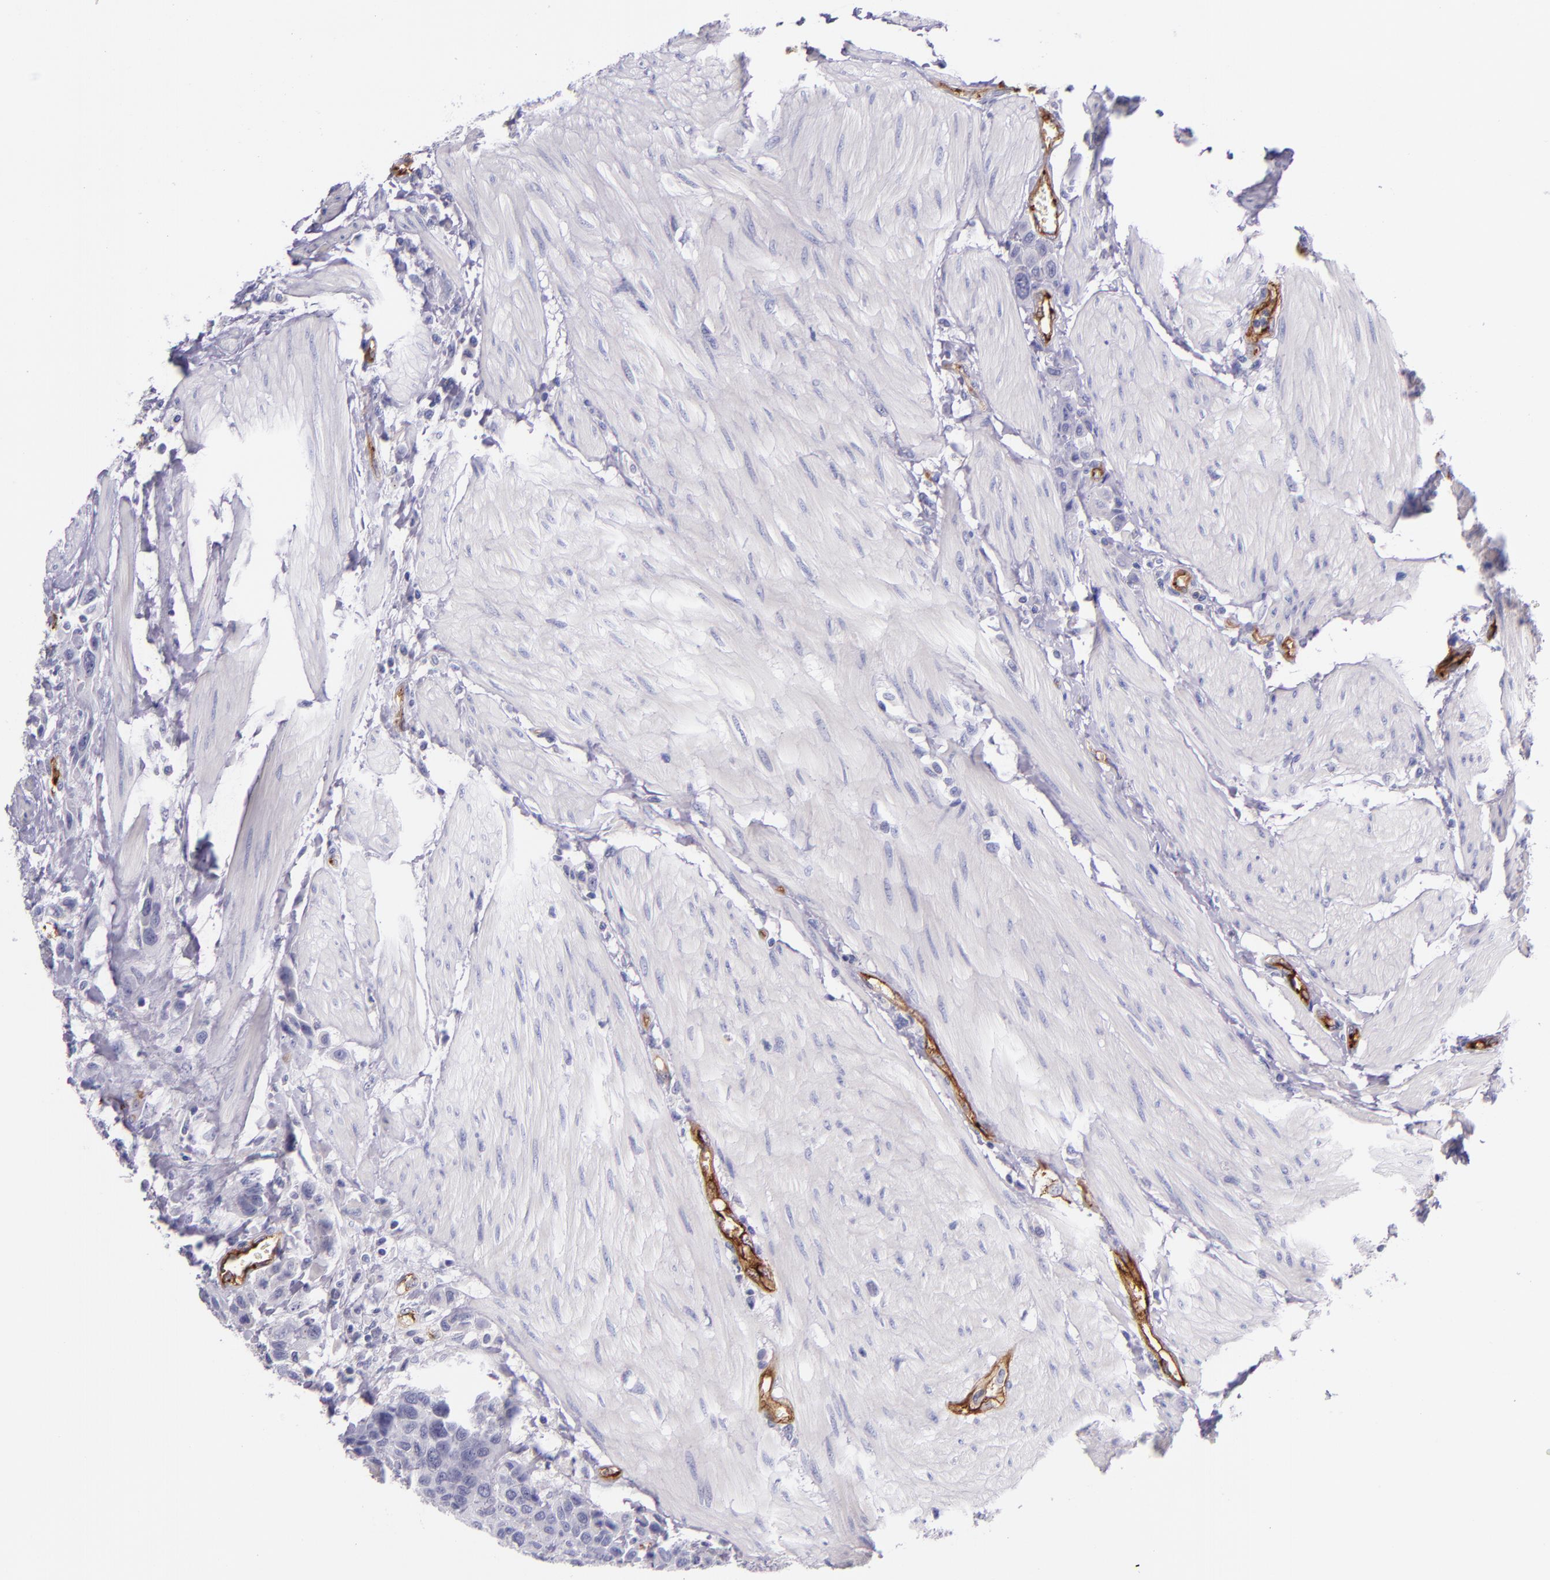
{"staining": {"intensity": "negative", "quantity": "none", "location": "none"}, "tissue": "urothelial cancer", "cell_type": "Tumor cells", "image_type": "cancer", "snomed": [{"axis": "morphology", "description": "Urothelial carcinoma, High grade"}, {"axis": "topography", "description": "Urinary bladder"}], "caption": "Tumor cells are negative for protein expression in human urothelial cancer. (Brightfield microscopy of DAB (3,3'-diaminobenzidine) IHC at high magnification).", "gene": "NOS3", "patient": {"sex": "male", "age": 50}}